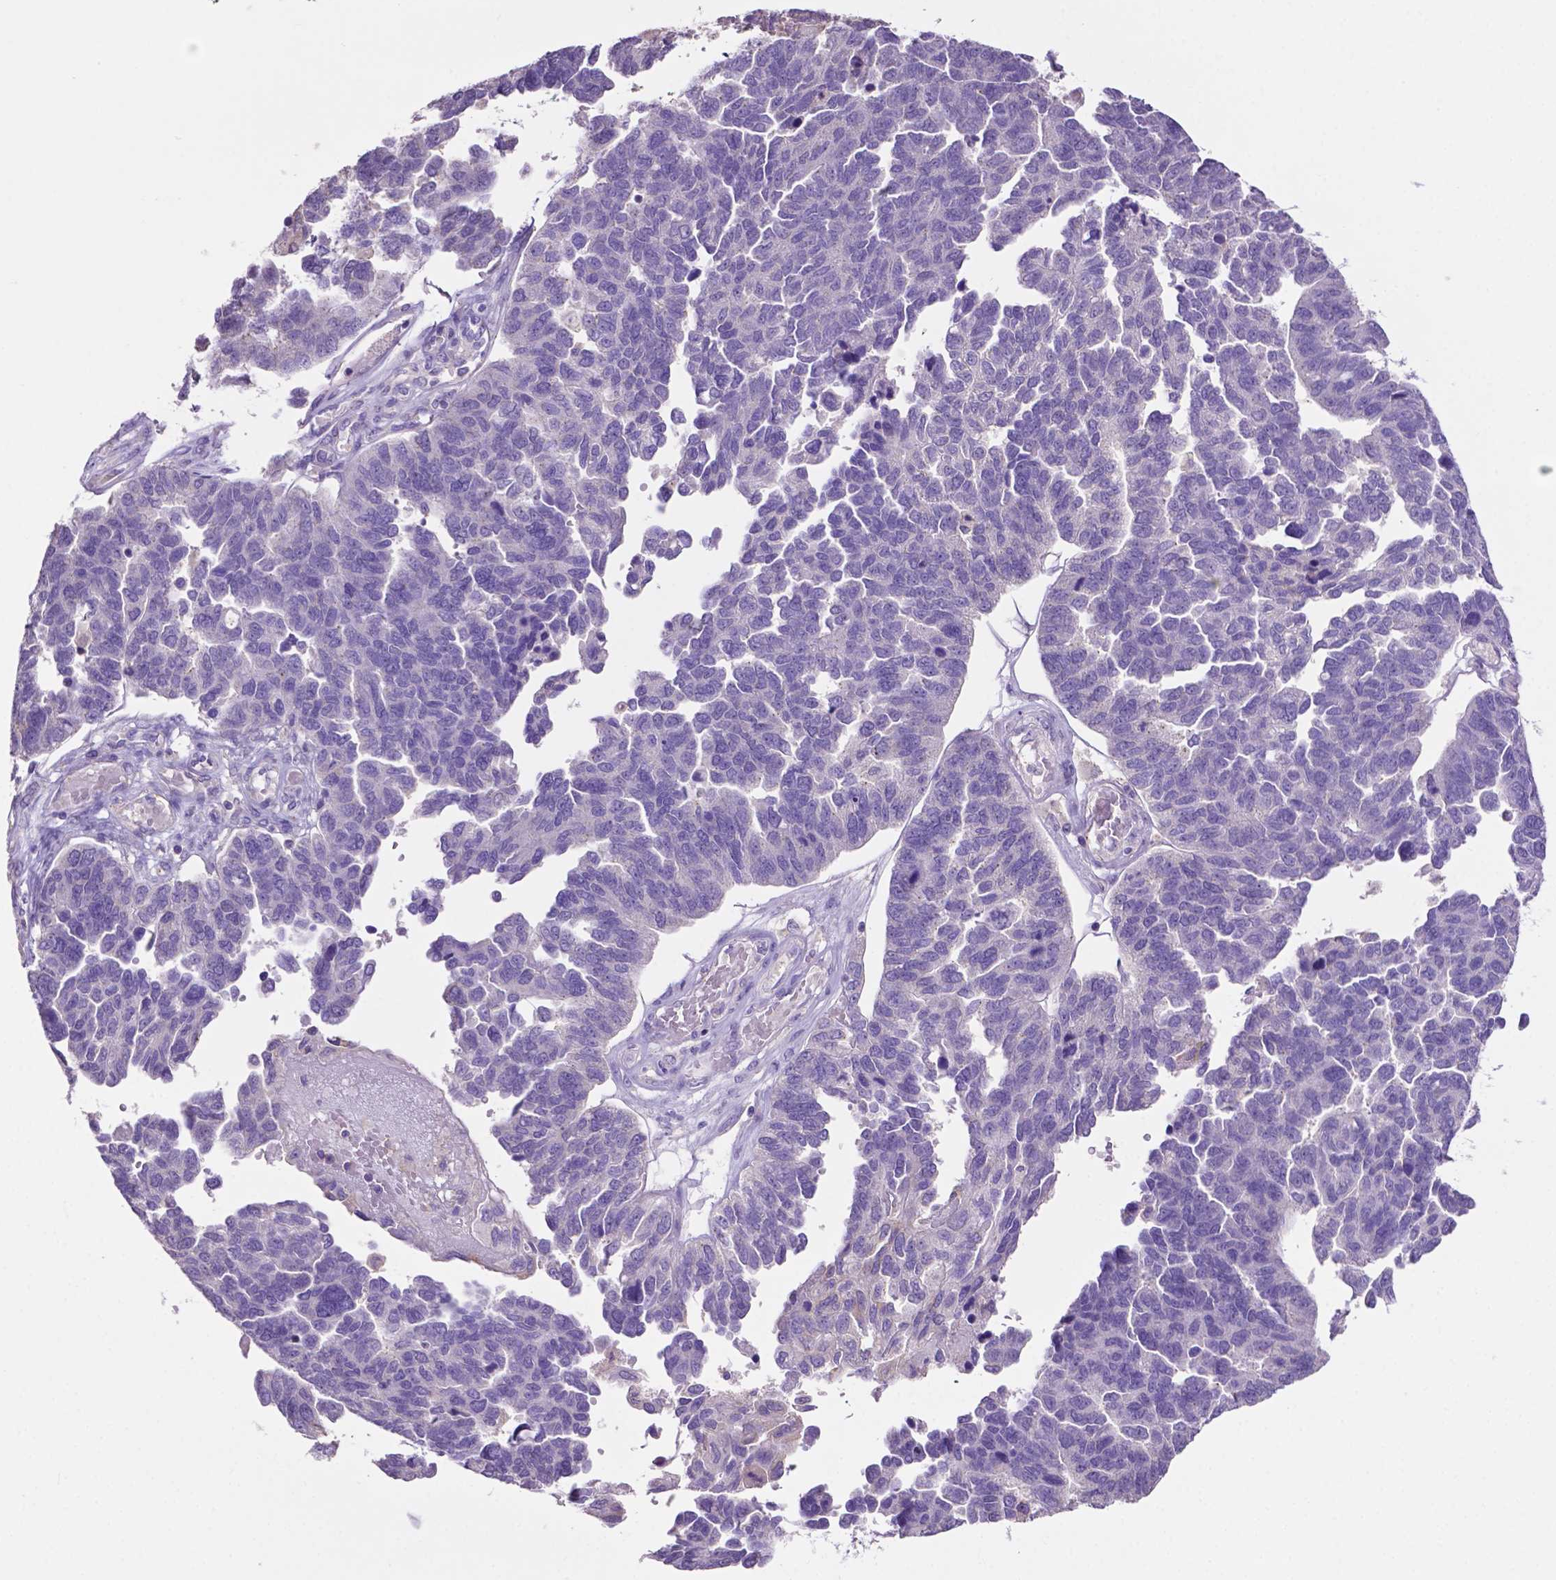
{"staining": {"intensity": "negative", "quantity": "none", "location": "none"}, "tissue": "ovarian cancer", "cell_type": "Tumor cells", "image_type": "cancer", "snomed": [{"axis": "morphology", "description": "Cystadenocarcinoma, serous, NOS"}, {"axis": "topography", "description": "Ovary"}], "caption": "Ovarian cancer stained for a protein using IHC displays no staining tumor cells.", "gene": "PRPS2", "patient": {"sex": "female", "age": 64}}